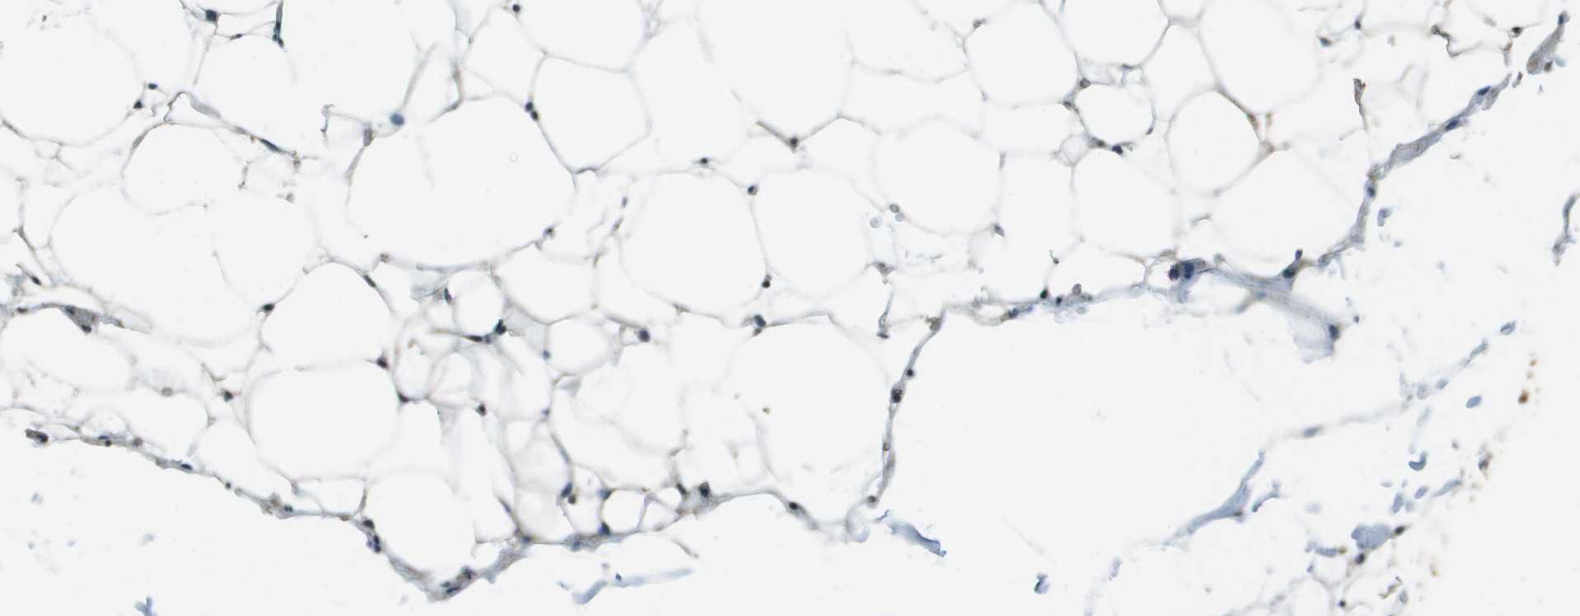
{"staining": {"intensity": "negative", "quantity": "none", "location": "none"}, "tissue": "adipose tissue", "cell_type": "Adipocytes", "image_type": "normal", "snomed": [{"axis": "morphology", "description": "Normal tissue, NOS"}, {"axis": "topography", "description": "Breast"}, {"axis": "topography", "description": "Soft tissue"}], "caption": "Immunohistochemistry photomicrograph of normal human adipose tissue stained for a protein (brown), which displays no positivity in adipocytes.", "gene": "SDC3", "patient": {"sex": "female", "age": 75}}